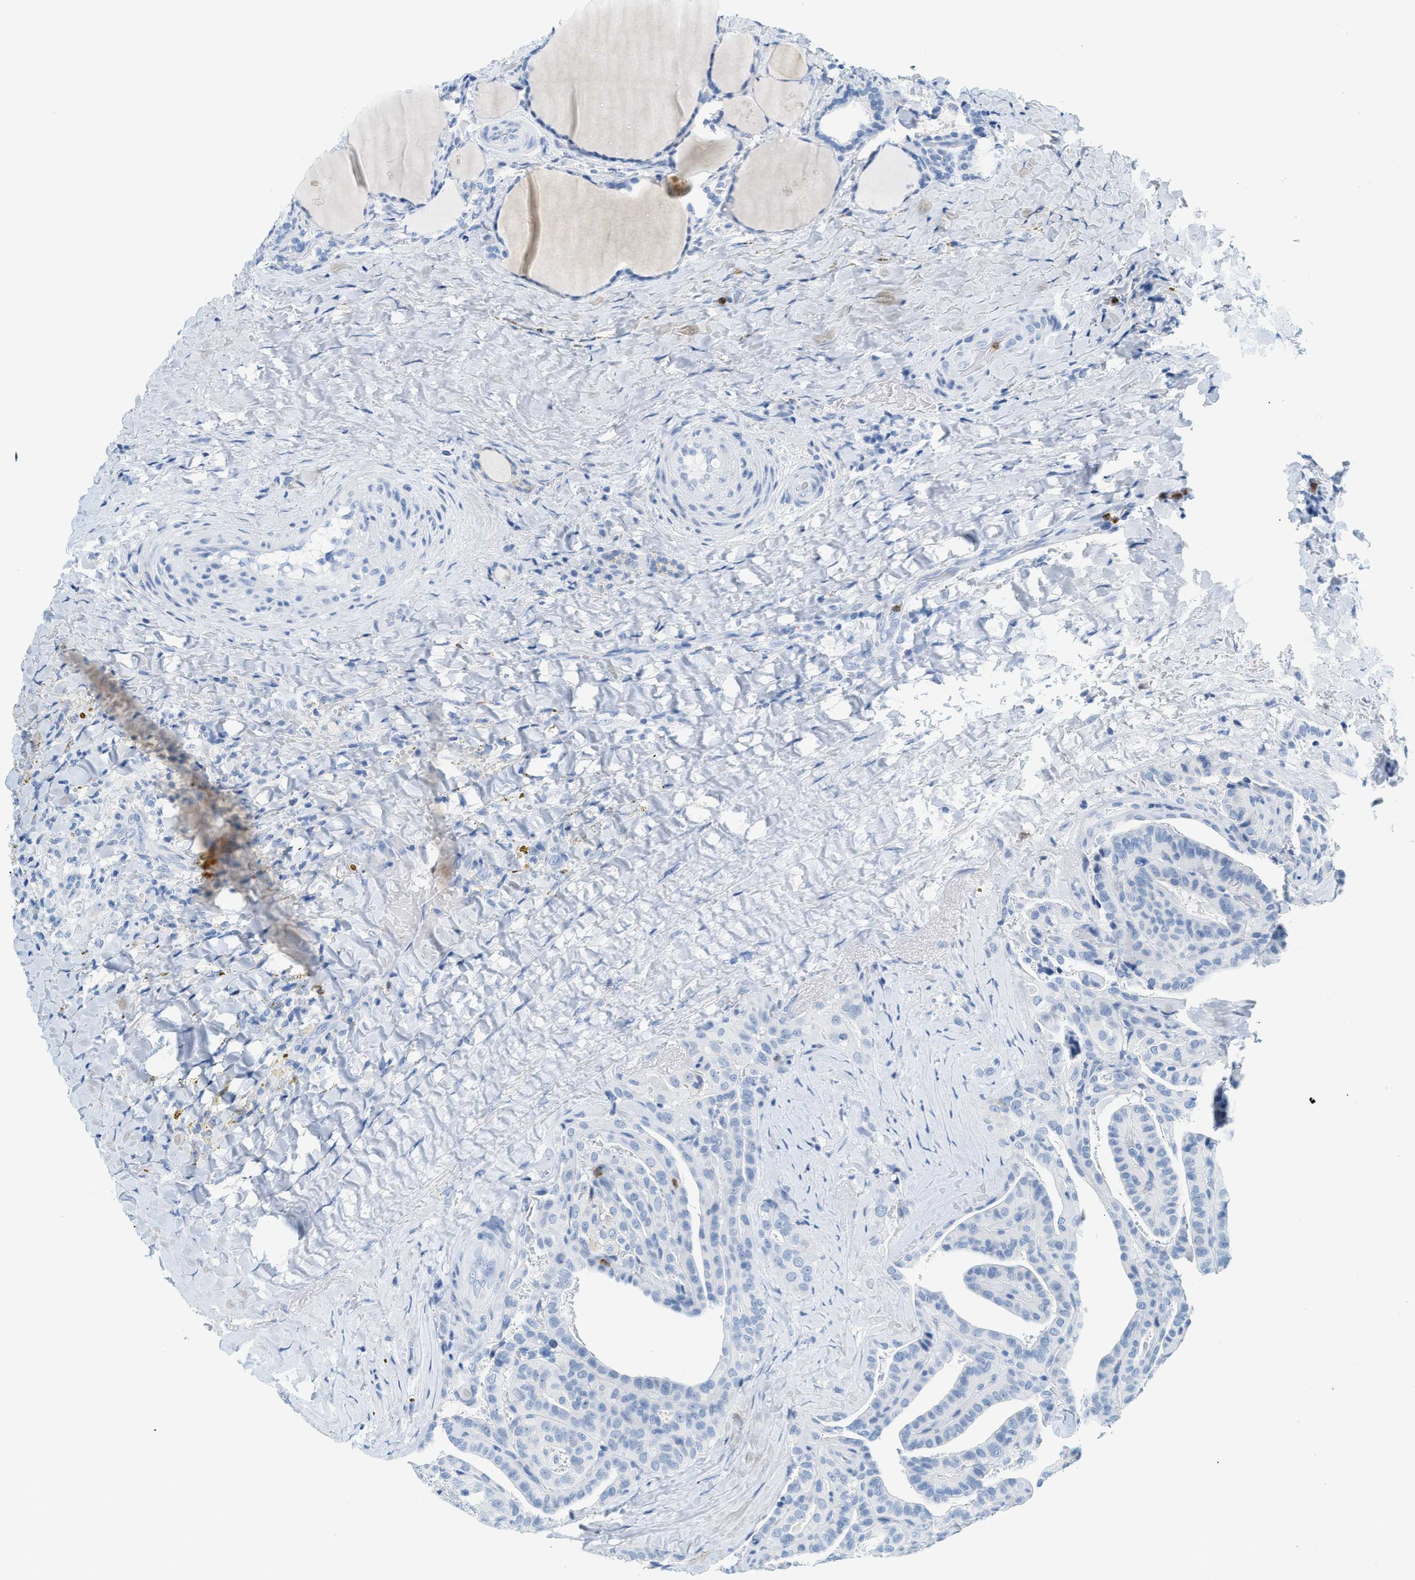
{"staining": {"intensity": "negative", "quantity": "none", "location": "none"}, "tissue": "thyroid cancer", "cell_type": "Tumor cells", "image_type": "cancer", "snomed": [{"axis": "morphology", "description": "Papillary adenocarcinoma, NOS"}, {"axis": "topography", "description": "Thyroid gland"}], "caption": "Immunohistochemistry micrograph of neoplastic tissue: thyroid cancer (papillary adenocarcinoma) stained with DAB exhibits no significant protein staining in tumor cells. (Immunohistochemistry (ihc), brightfield microscopy, high magnification).", "gene": "LCN2", "patient": {"sex": "male", "age": 77}}